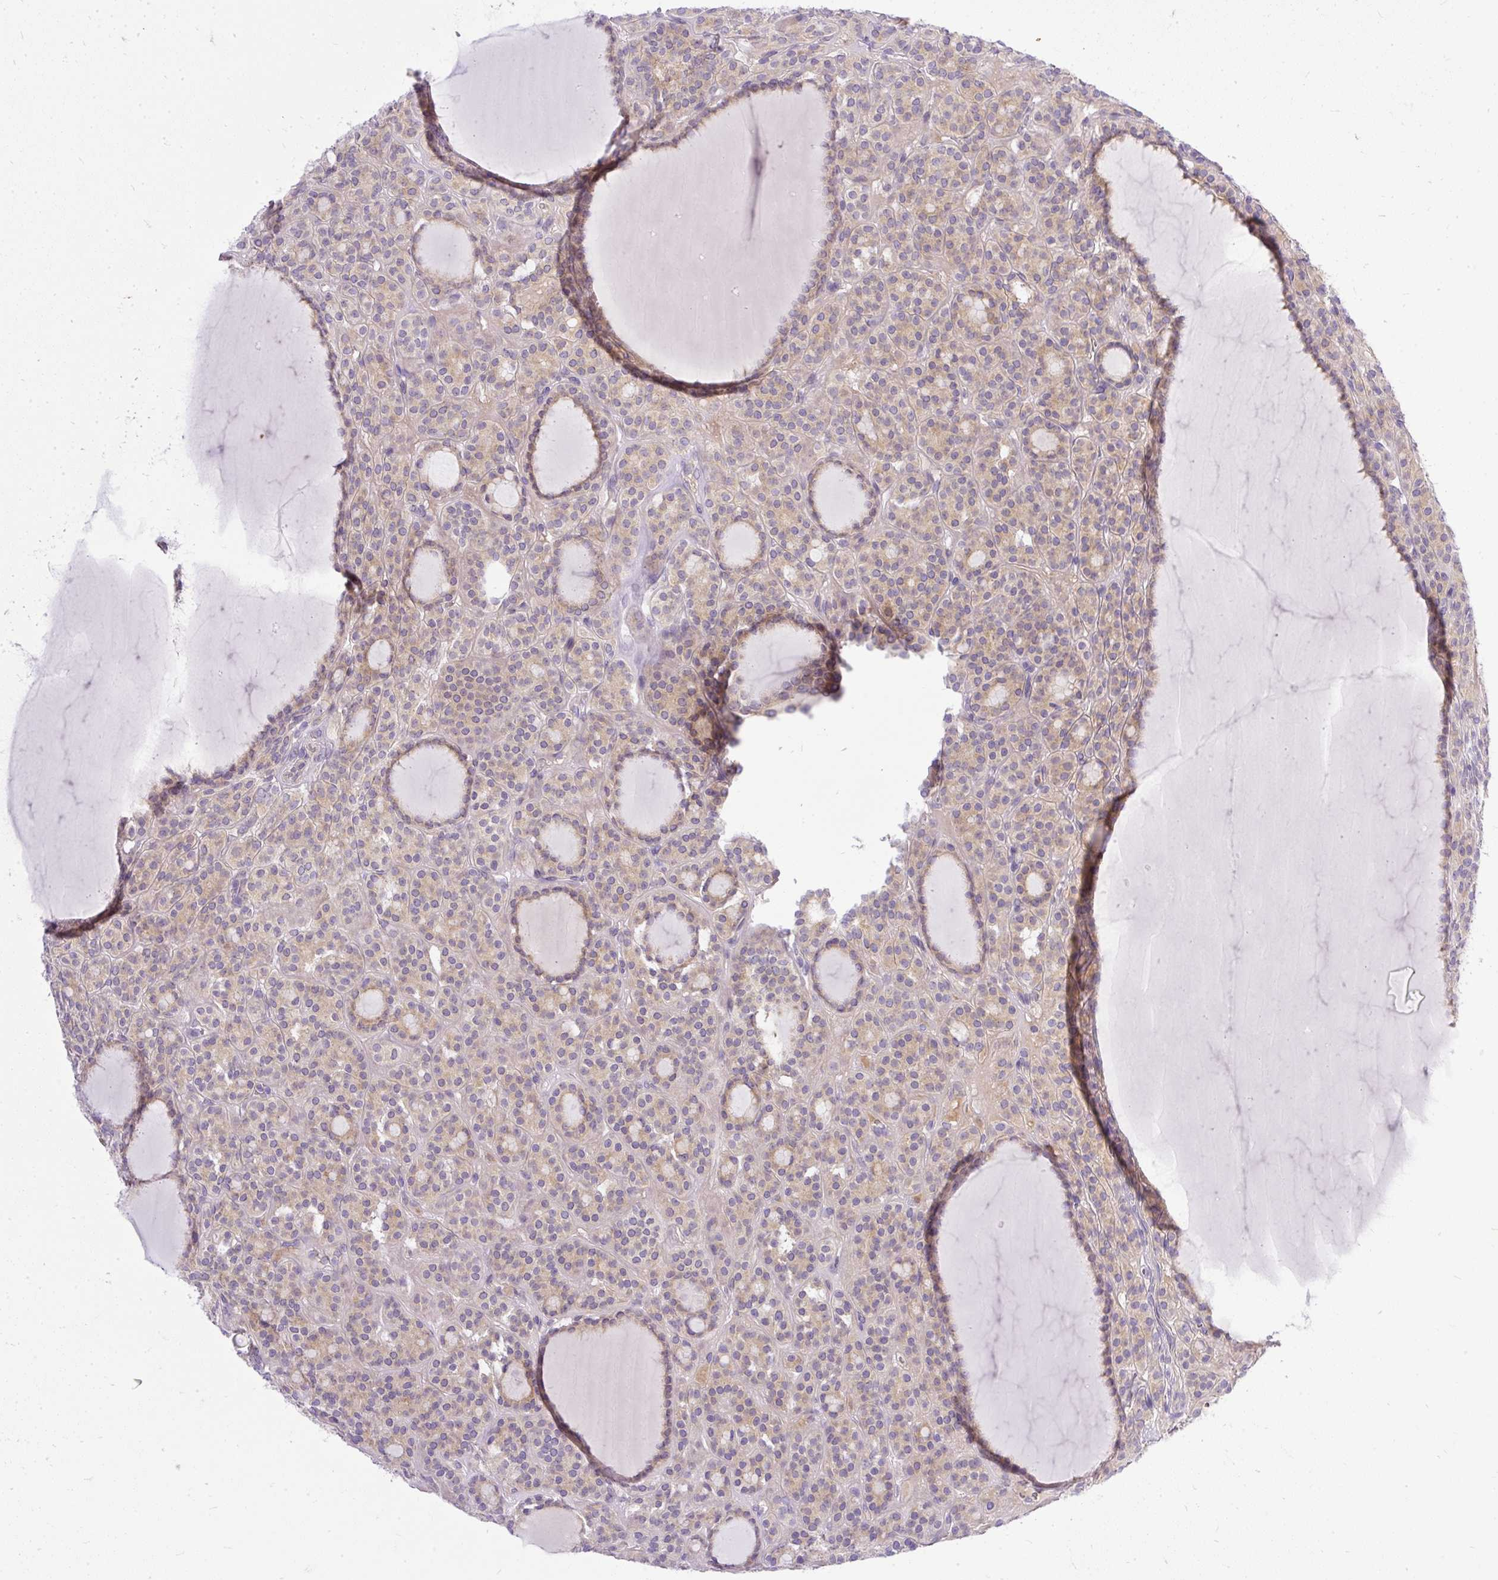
{"staining": {"intensity": "weak", "quantity": "25%-75%", "location": "cytoplasmic/membranous"}, "tissue": "thyroid cancer", "cell_type": "Tumor cells", "image_type": "cancer", "snomed": [{"axis": "morphology", "description": "Follicular adenoma carcinoma, NOS"}, {"axis": "topography", "description": "Thyroid gland"}], "caption": "Immunohistochemical staining of thyroid cancer (follicular adenoma carcinoma) demonstrates weak cytoplasmic/membranous protein positivity in approximately 25%-75% of tumor cells.", "gene": "AMFR", "patient": {"sex": "female", "age": 63}}